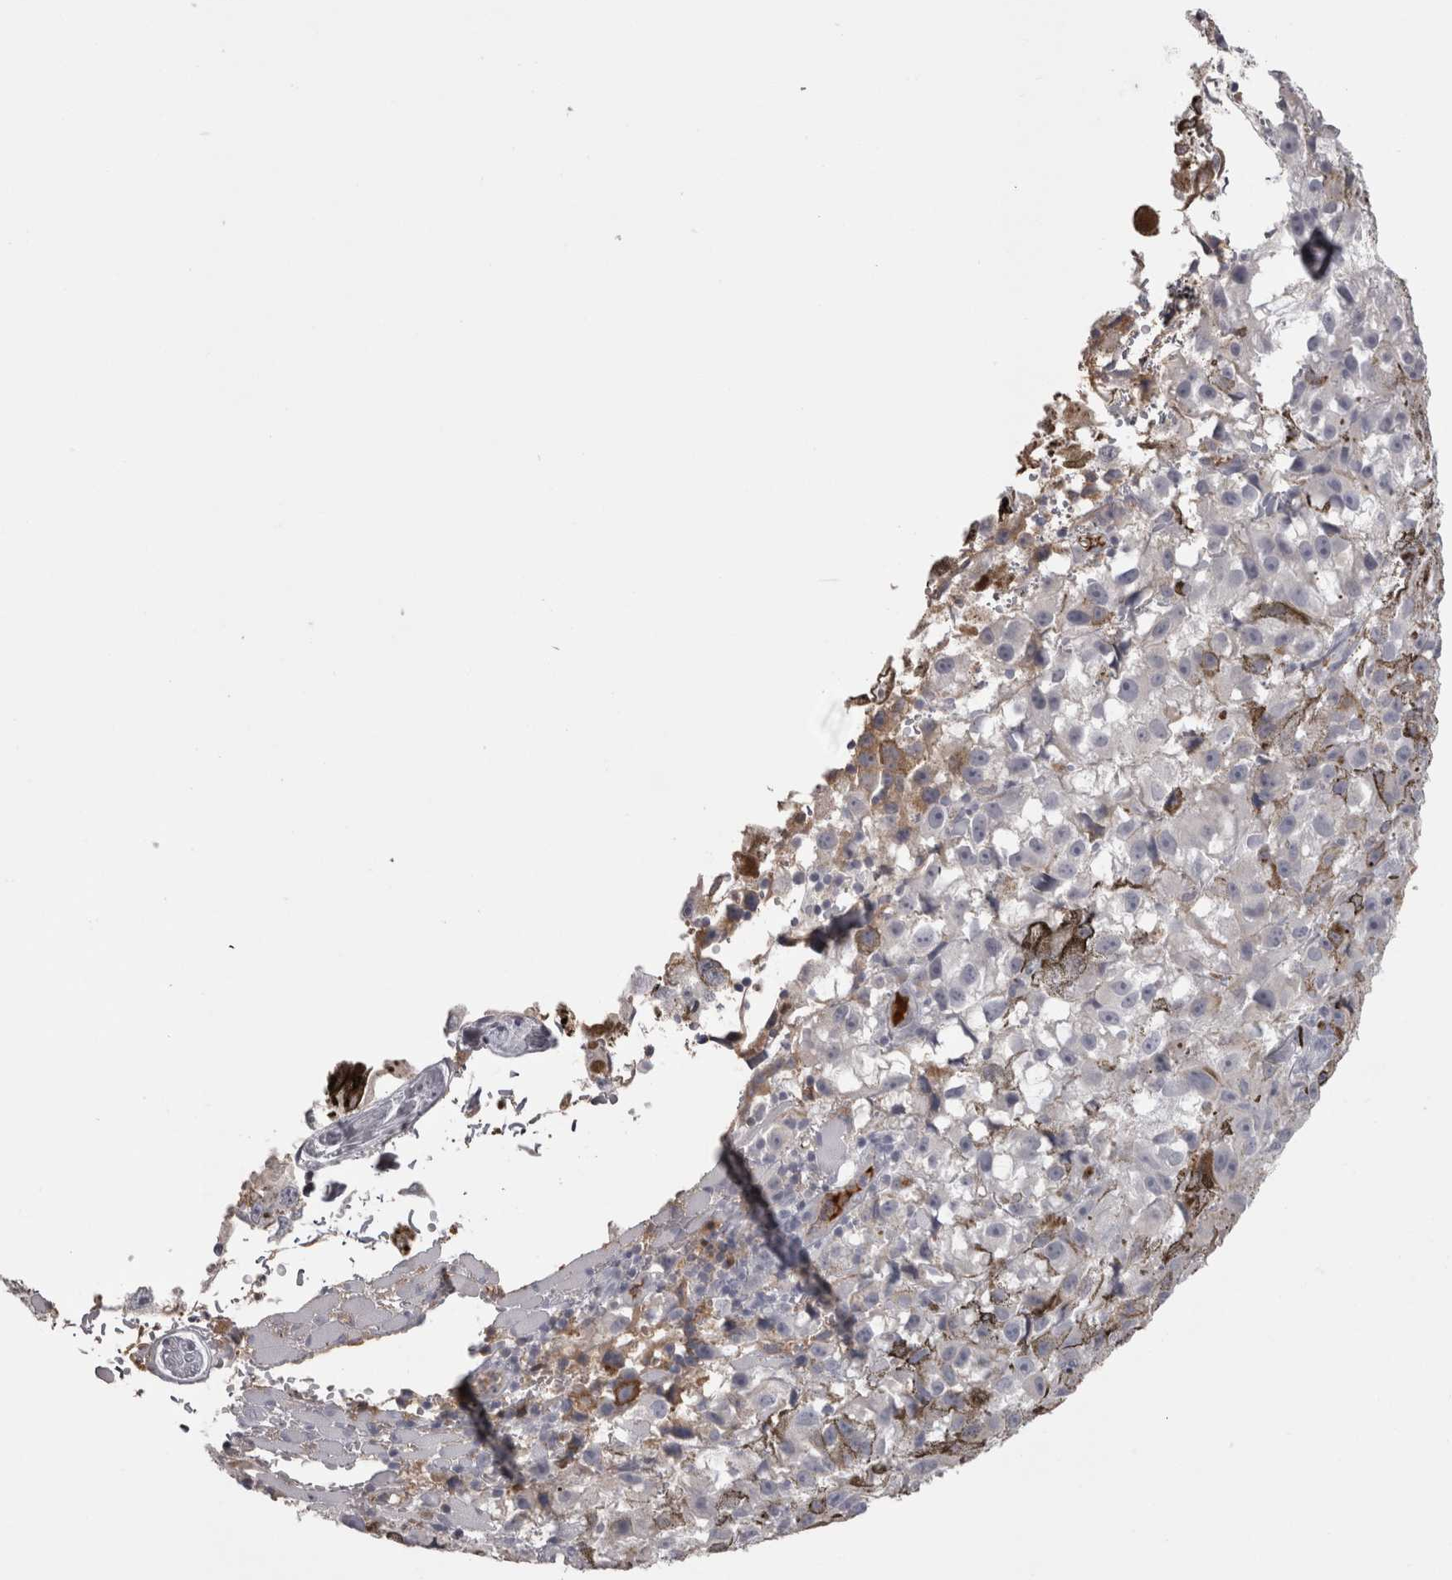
{"staining": {"intensity": "negative", "quantity": "none", "location": "none"}, "tissue": "melanoma", "cell_type": "Tumor cells", "image_type": "cancer", "snomed": [{"axis": "morphology", "description": "Malignant melanoma, NOS"}, {"axis": "topography", "description": "Skin"}], "caption": "A high-resolution photomicrograph shows immunohistochemistry (IHC) staining of melanoma, which exhibits no significant positivity in tumor cells.", "gene": "SAA4", "patient": {"sex": "female", "age": 104}}